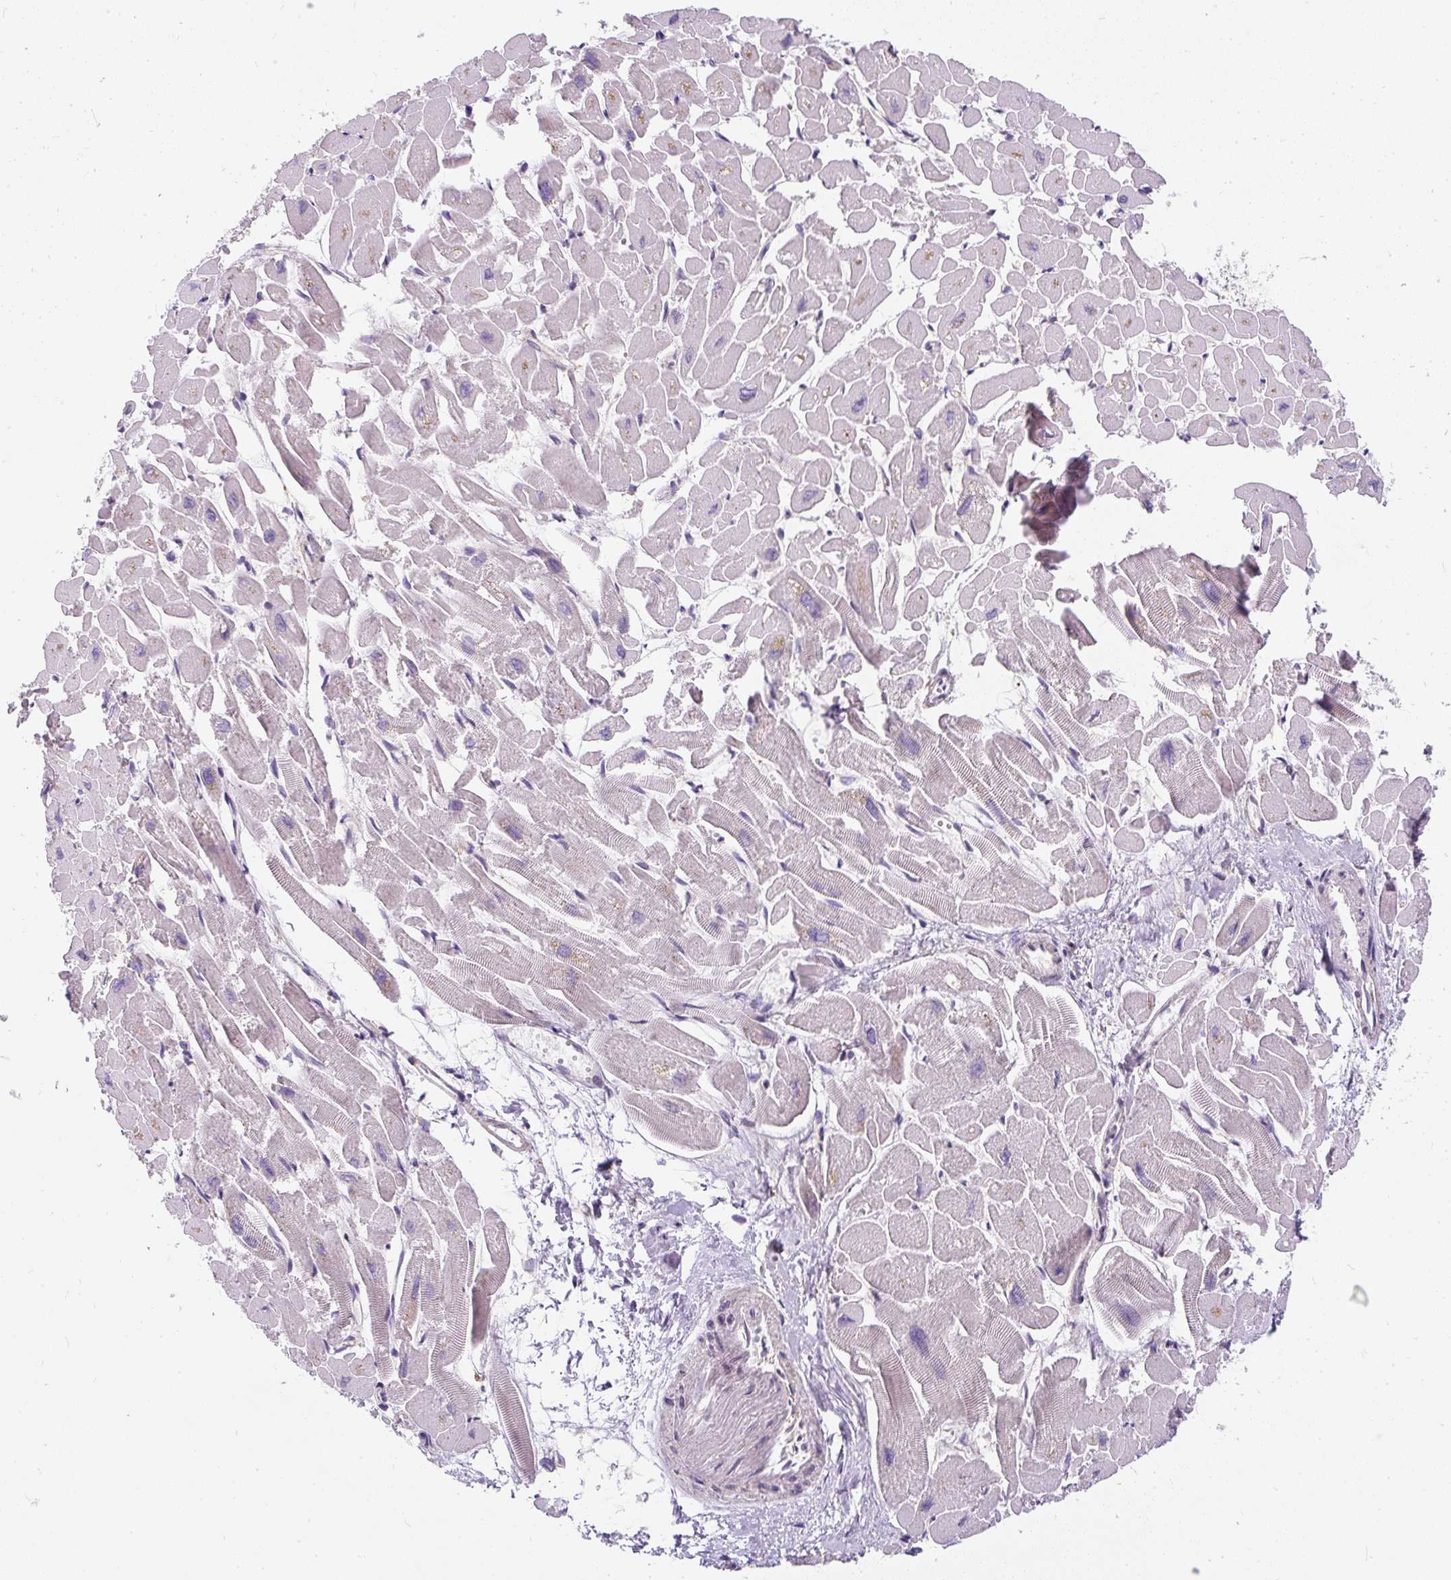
{"staining": {"intensity": "negative", "quantity": "none", "location": "none"}, "tissue": "heart muscle", "cell_type": "Cardiomyocytes", "image_type": "normal", "snomed": [{"axis": "morphology", "description": "Normal tissue, NOS"}, {"axis": "topography", "description": "Heart"}], "caption": "IHC of normal human heart muscle shows no expression in cardiomyocytes.", "gene": "CYP20A1", "patient": {"sex": "male", "age": 54}}